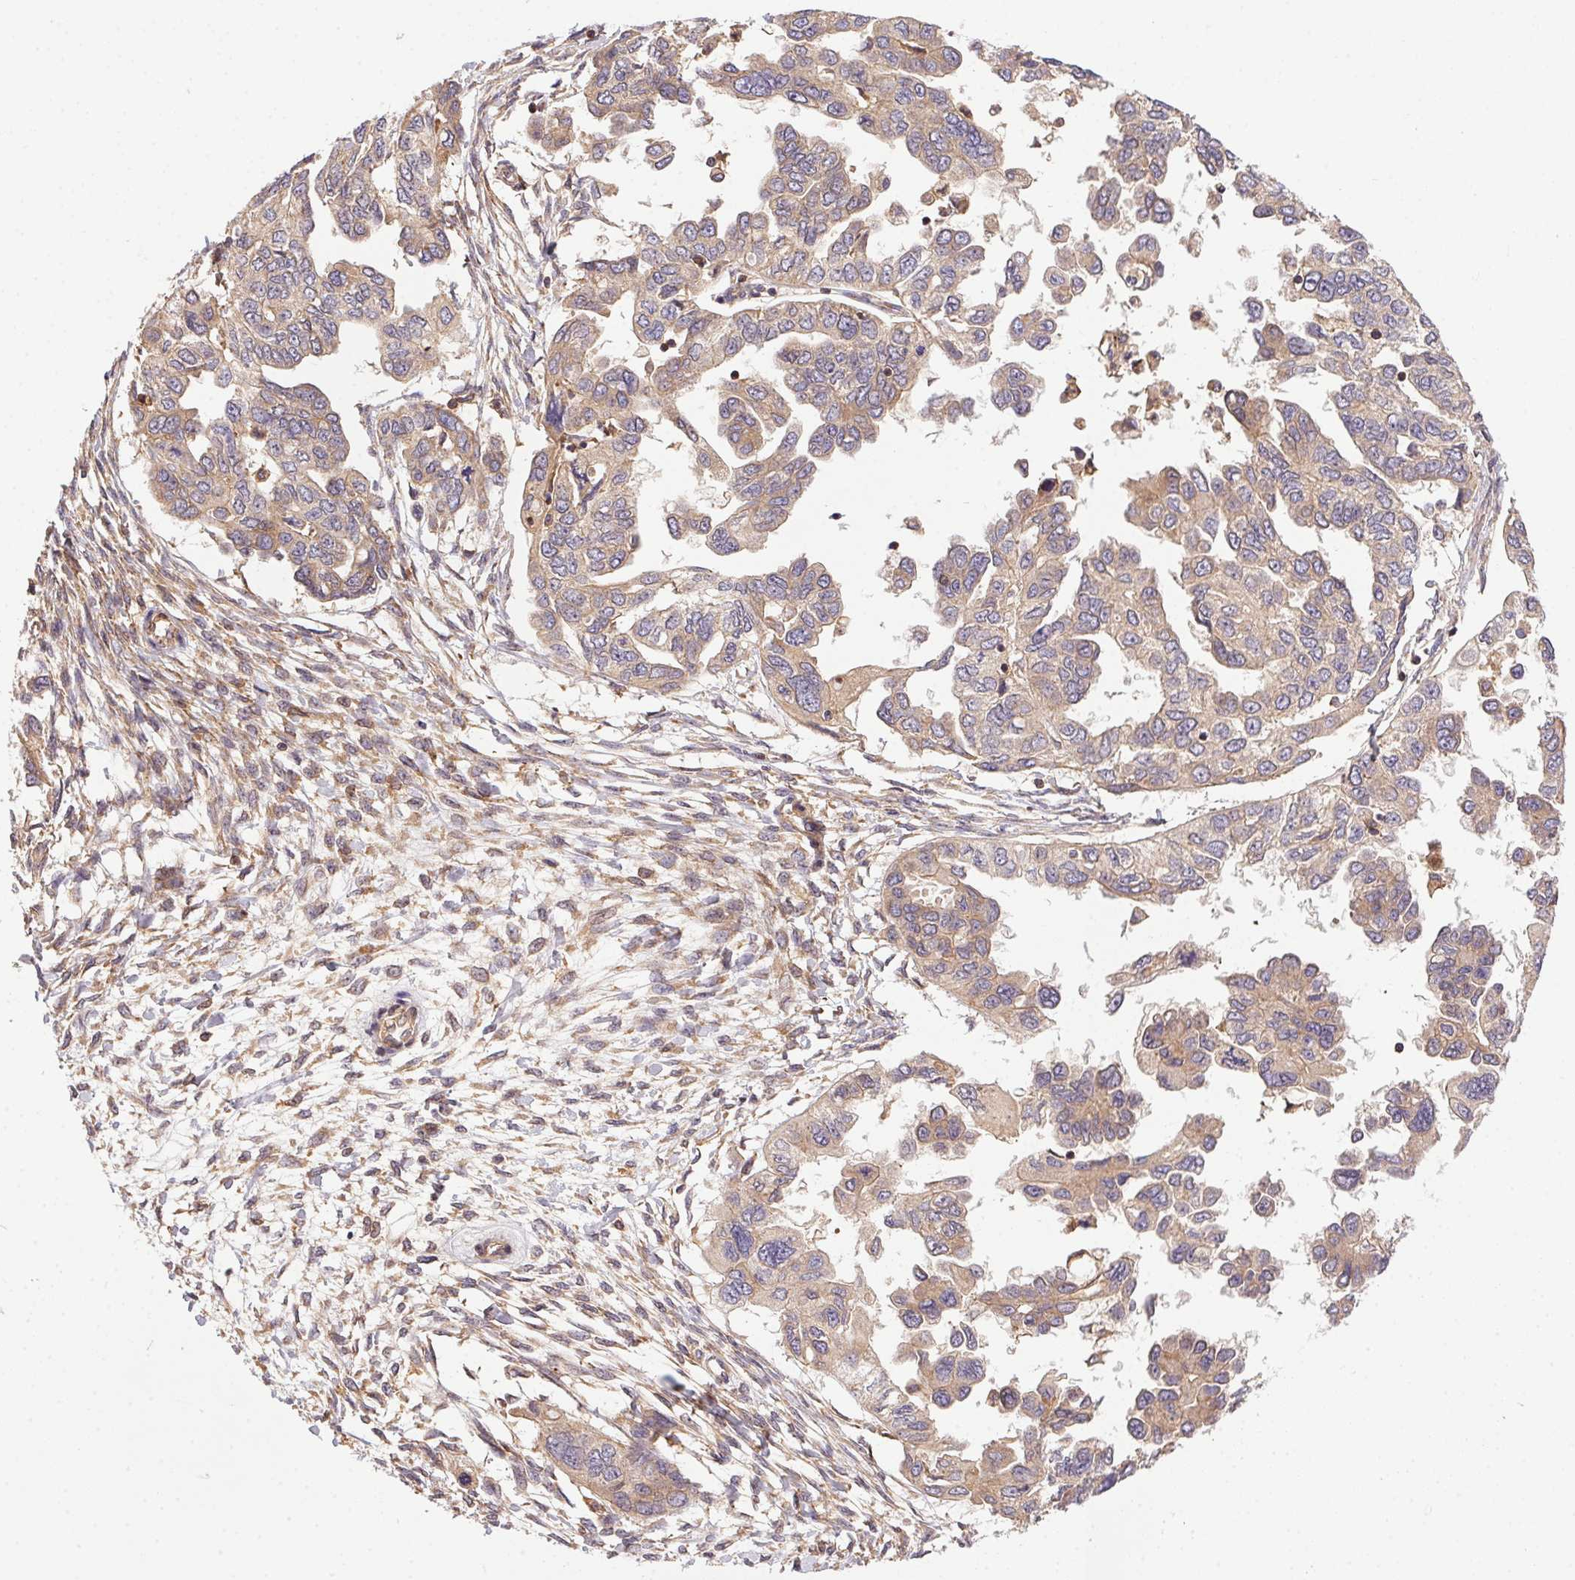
{"staining": {"intensity": "moderate", "quantity": ">75%", "location": "cytoplasmic/membranous"}, "tissue": "ovarian cancer", "cell_type": "Tumor cells", "image_type": "cancer", "snomed": [{"axis": "morphology", "description": "Cystadenocarcinoma, serous, NOS"}, {"axis": "topography", "description": "Ovary"}], "caption": "About >75% of tumor cells in ovarian cancer (serous cystadenocarcinoma) demonstrate moderate cytoplasmic/membranous protein staining as visualized by brown immunohistochemical staining.", "gene": "MEX3D", "patient": {"sex": "female", "age": 53}}